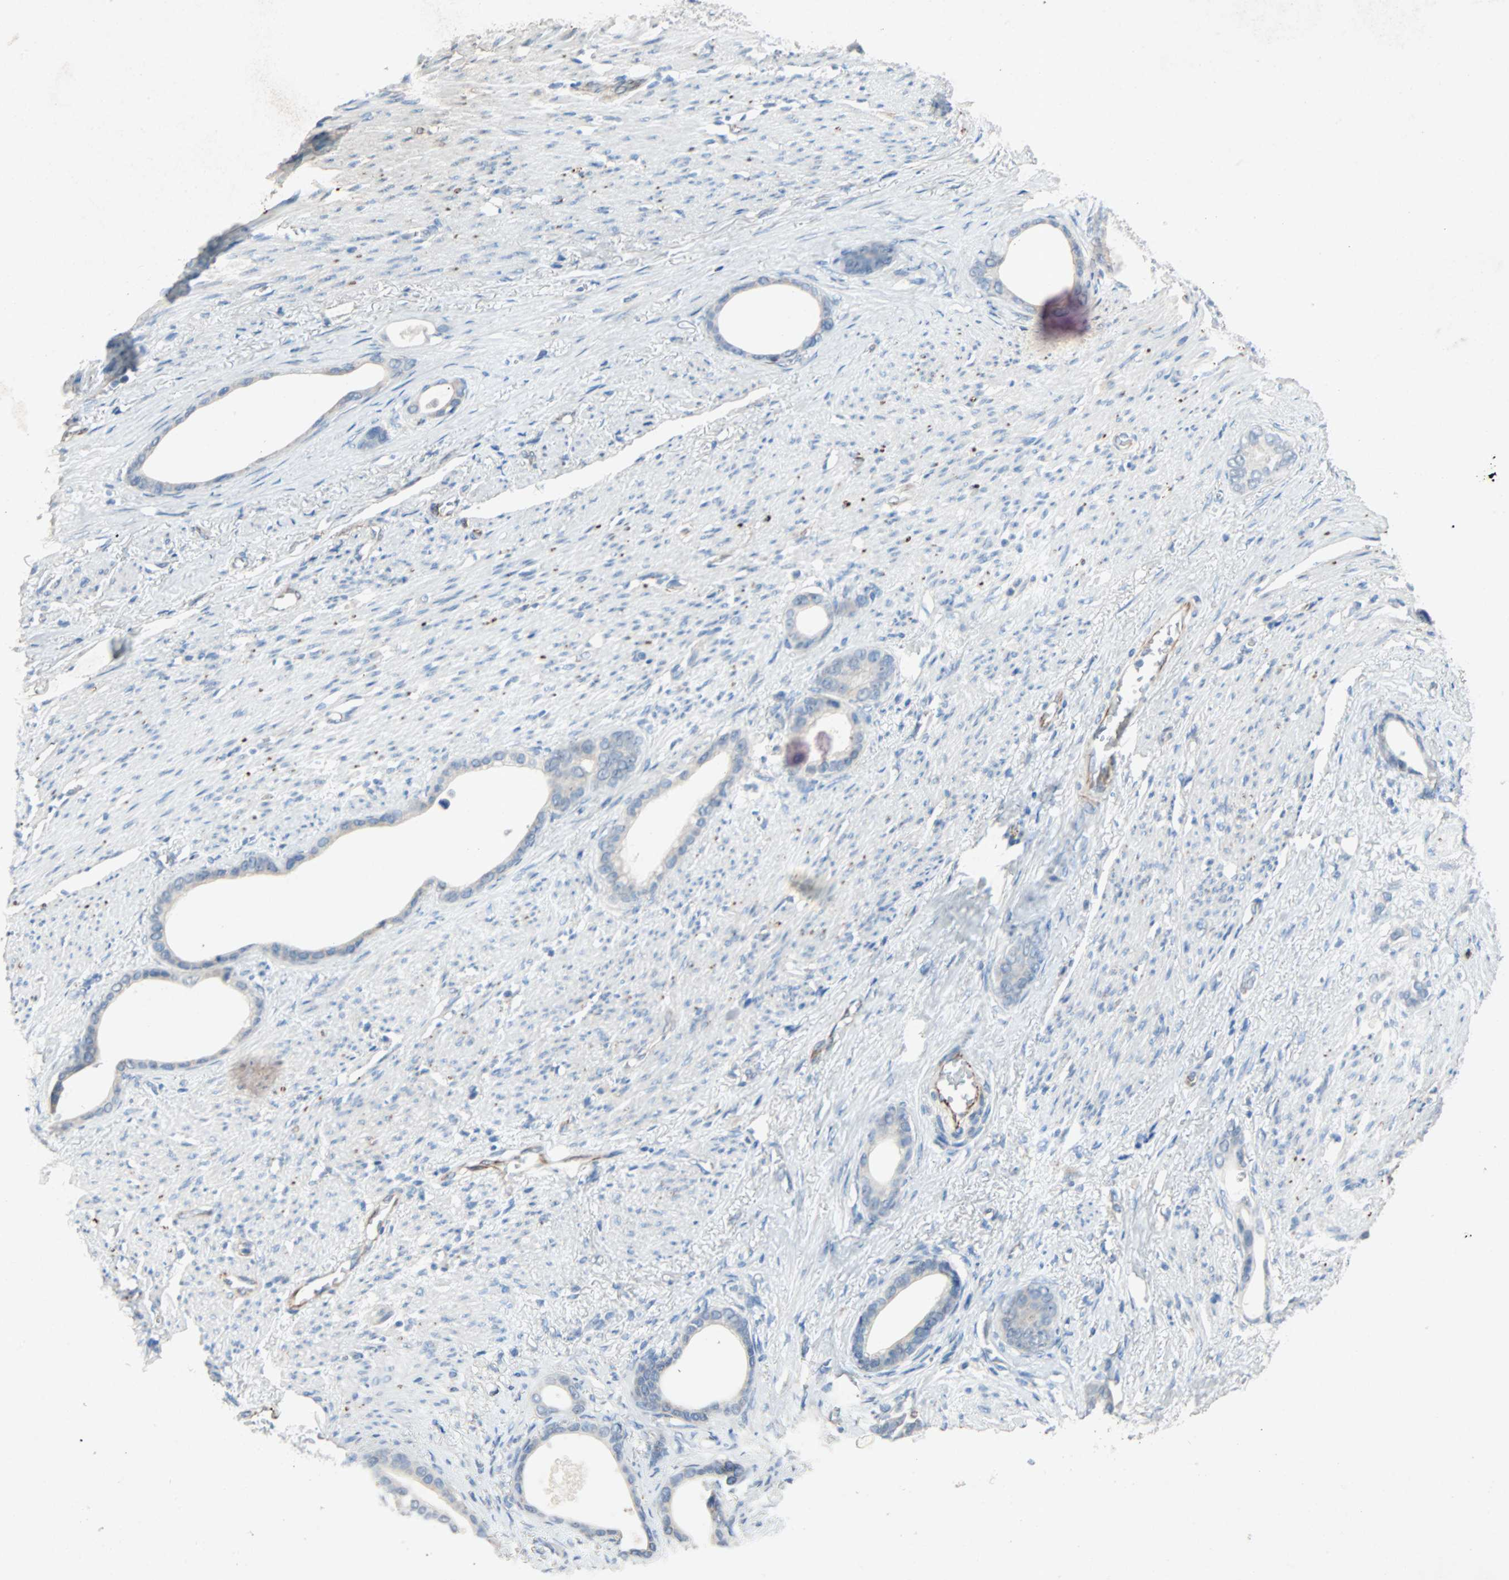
{"staining": {"intensity": "negative", "quantity": "none", "location": "none"}, "tissue": "stomach cancer", "cell_type": "Tumor cells", "image_type": "cancer", "snomed": [{"axis": "morphology", "description": "Adenocarcinoma, NOS"}, {"axis": "topography", "description": "Stomach"}], "caption": "High magnification brightfield microscopy of stomach cancer stained with DAB (3,3'-diaminobenzidine) (brown) and counterstained with hematoxylin (blue): tumor cells show no significant staining. Brightfield microscopy of immunohistochemistry stained with DAB (brown) and hematoxylin (blue), captured at high magnification.", "gene": "PCDHB2", "patient": {"sex": "female", "age": 75}}